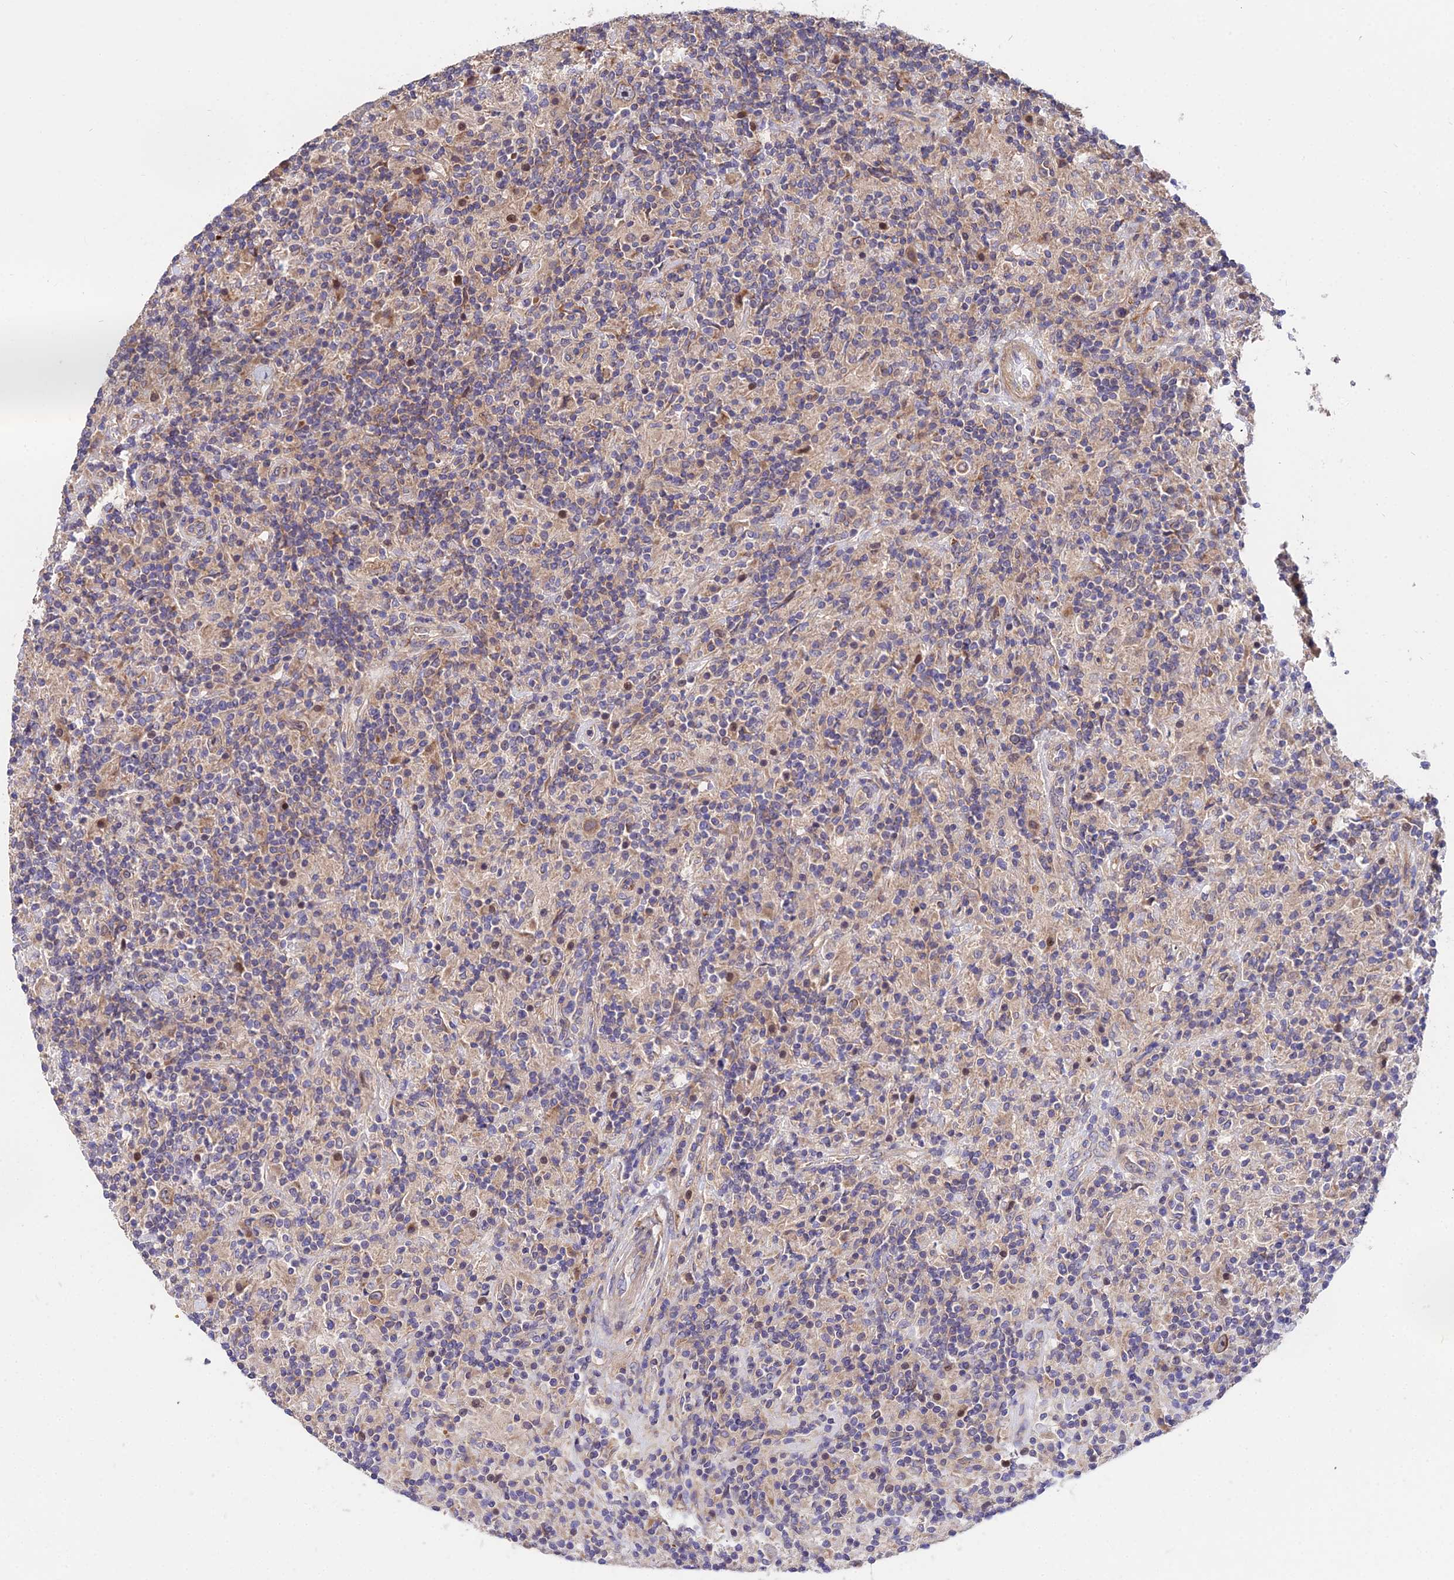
{"staining": {"intensity": "moderate", "quantity": "25%-75%", "location": "cytoplasmic/membranous"}, "tissue": "lymphoma", "cell_type": "Tumor cells", "image_type": "cancer", "snomed": [{"axis": "morphology", "description": "Hodgkin's disease, NOS"}, {"axis": "topography", "description": "Lymph node"}], "caption": "Lymphoma was stained to show a protein in brown. There is medium levels of moderate cytoplasmic/membranous staining in about 25%-75% of tumor cells. (brown staining indicates protein expression, while blue staining denotes nuclei).", "gene": "CDC37L1", "patient": {"sex": "male", "age": 70}}